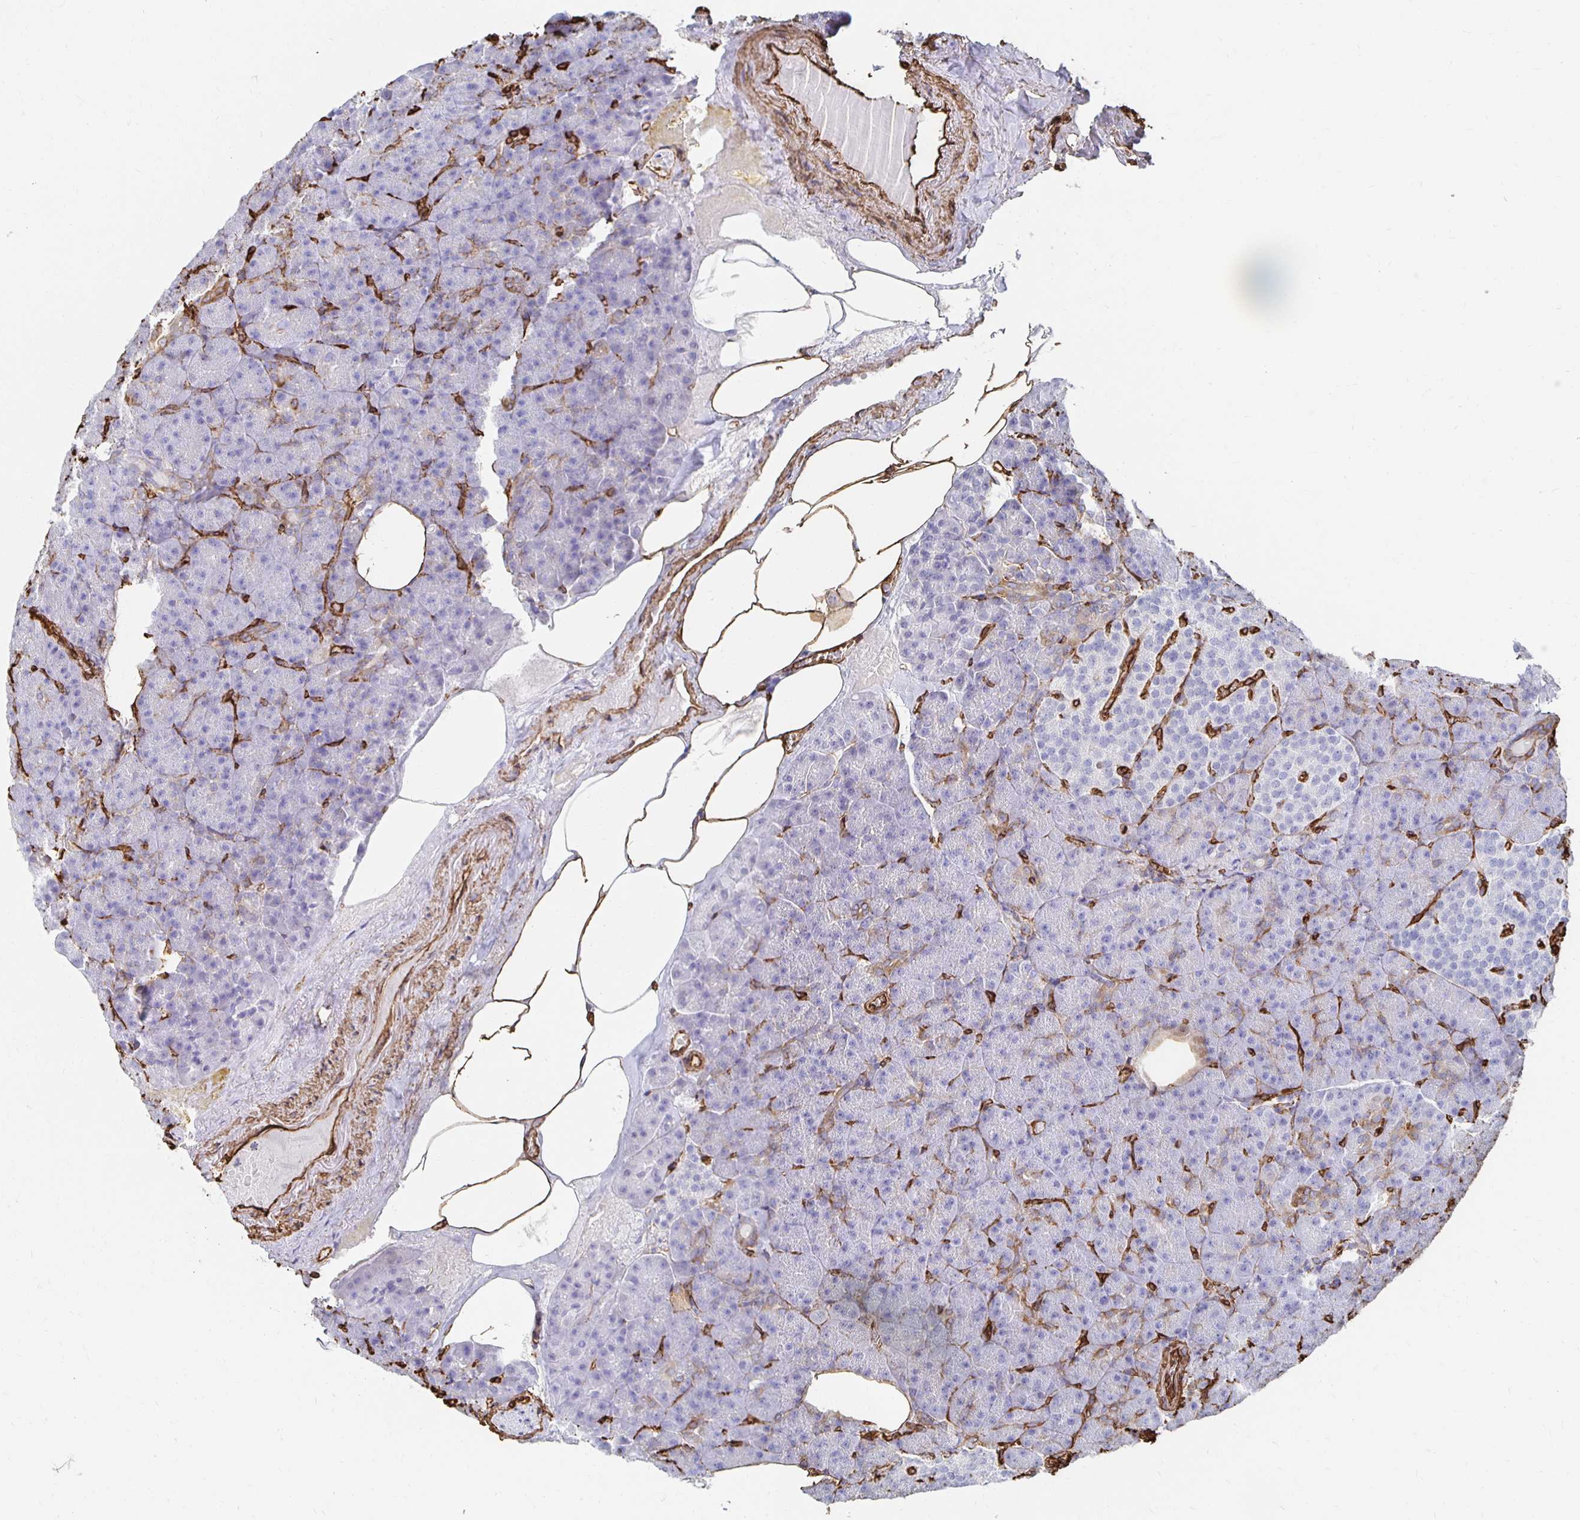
{"staining": {"intensity": "negative", "quantity": "none", "location": "none"}, "tissue": "pancreas", "cell_type": "Exocrine glandular cells", "image_type": "normal", "snomed": [{"axis": "morphology", "description": "Normal tissue, NOS"}, {"axis": "topography", "description": "Pancreas"}], "caption": "Pancreas was stained to show a protein in brown. There is no significant staining in exocrine glandular cells. (Stains: DAB (3,3'-diaminobenzidine) immunohistochemistry (IHC) with hematoxylin counter stain, Microscopy: brightfield microscopy at high magnification).", "gene": "VIPR2", "patient": {"sex": "female", "age": 74}}